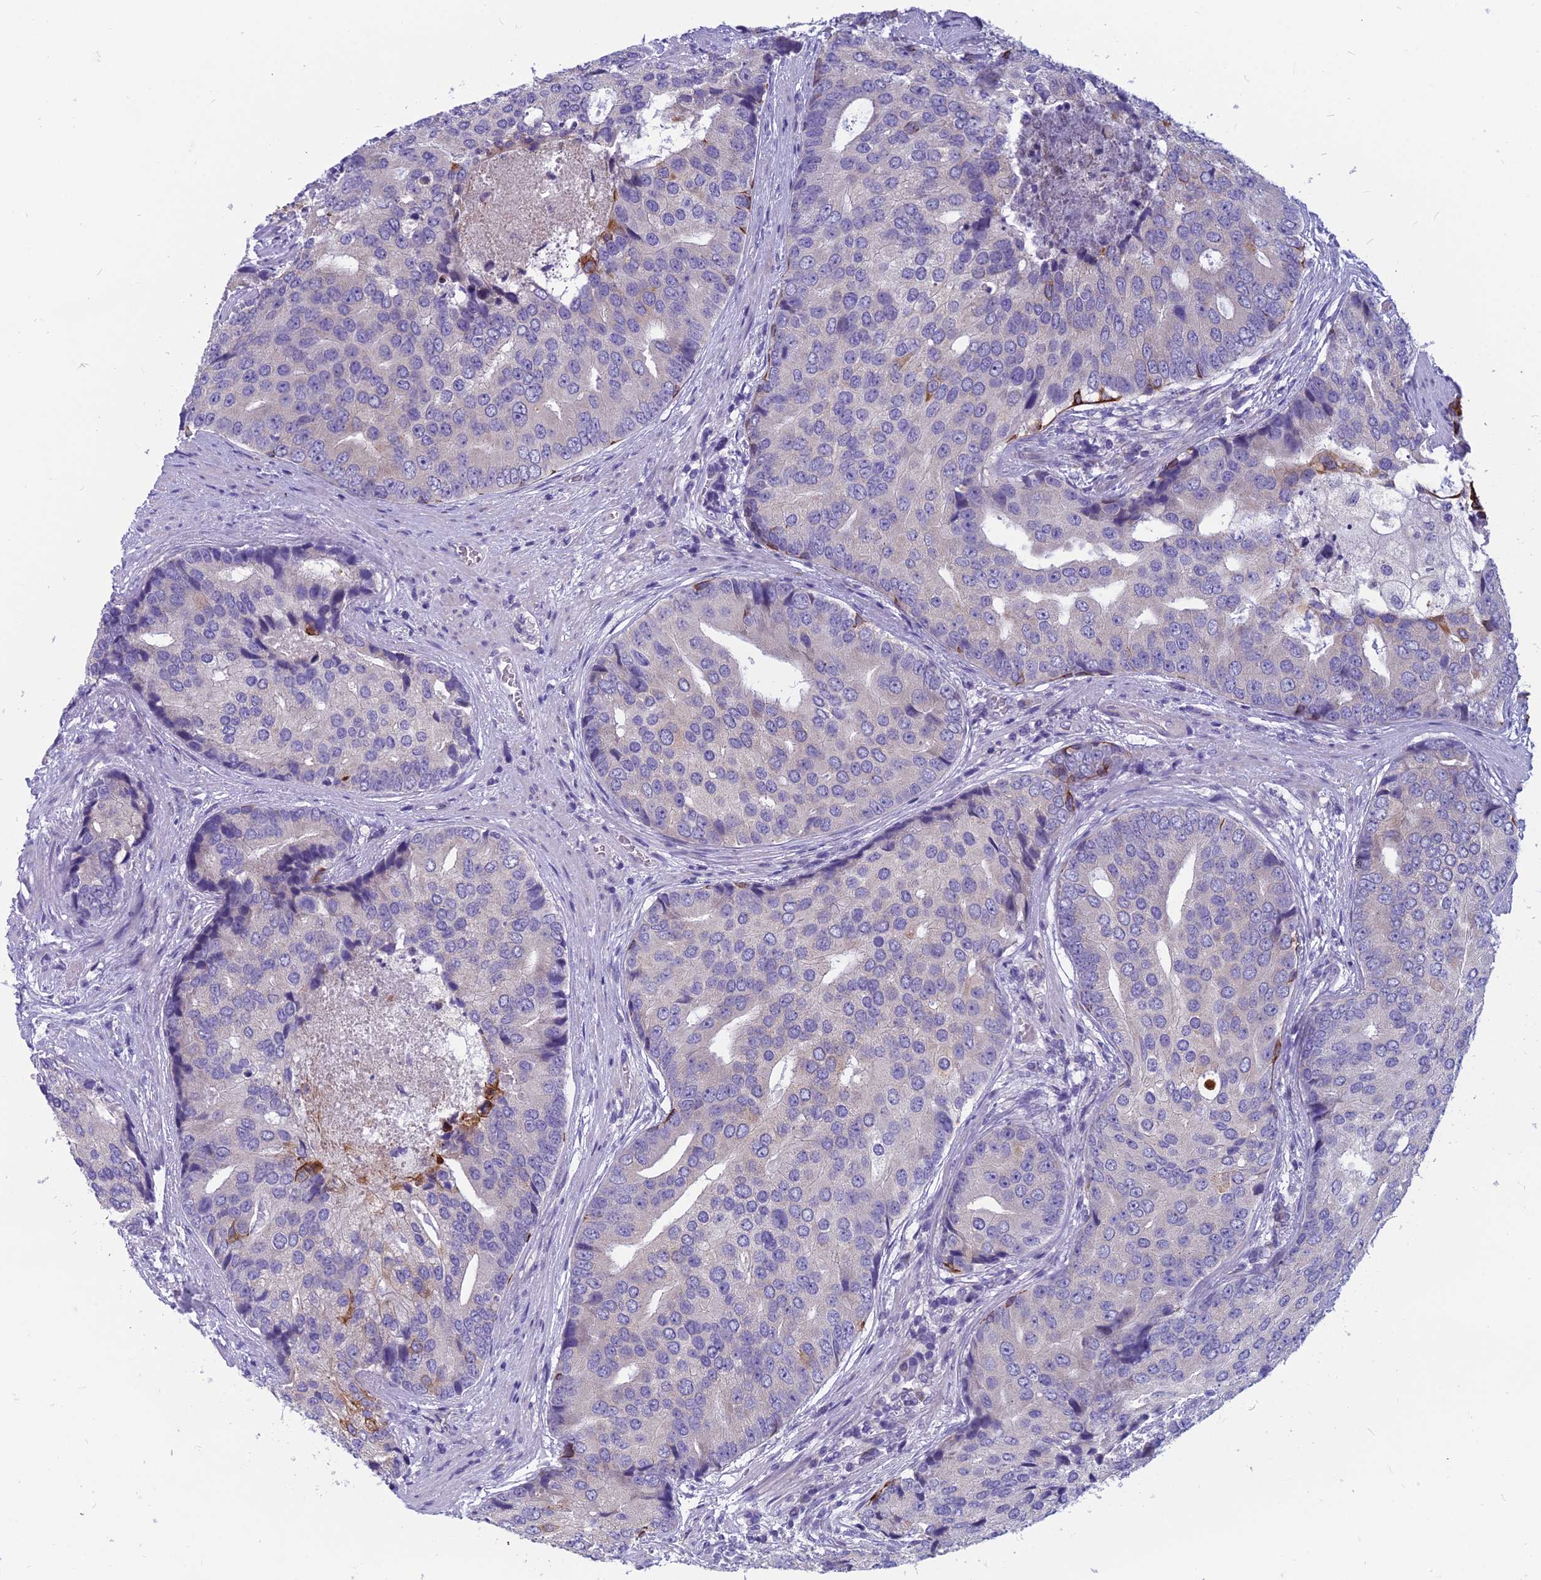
{"staining": {"intensity": "moderate", "quantity": "<25%", "location": "cytoplasmic/membranous"}, "tissue": "prostate cancer", "cell_type": "Tumor cells", "image_type": "cancer", "snomed": [{"axis": "morphology", "description": "Adenocarcinoma, High grade"}, {"axis": "topography", "description": "Prostate"}], "caption": "The micrograph exhibits immunohistochemical staining of prostate cancer (adenocarcinoma (high-grade)). There is moderate cytoplasmic/membranous expression is appreciated in approximately <25% of tumor cells. The protein of interest is stained brown, and the nuclei are stained in blue (DAB IHC with brightfield microscopy, high magnification).", "gene": "RBM41", "patient": {"sex": "male", "age": 62}}